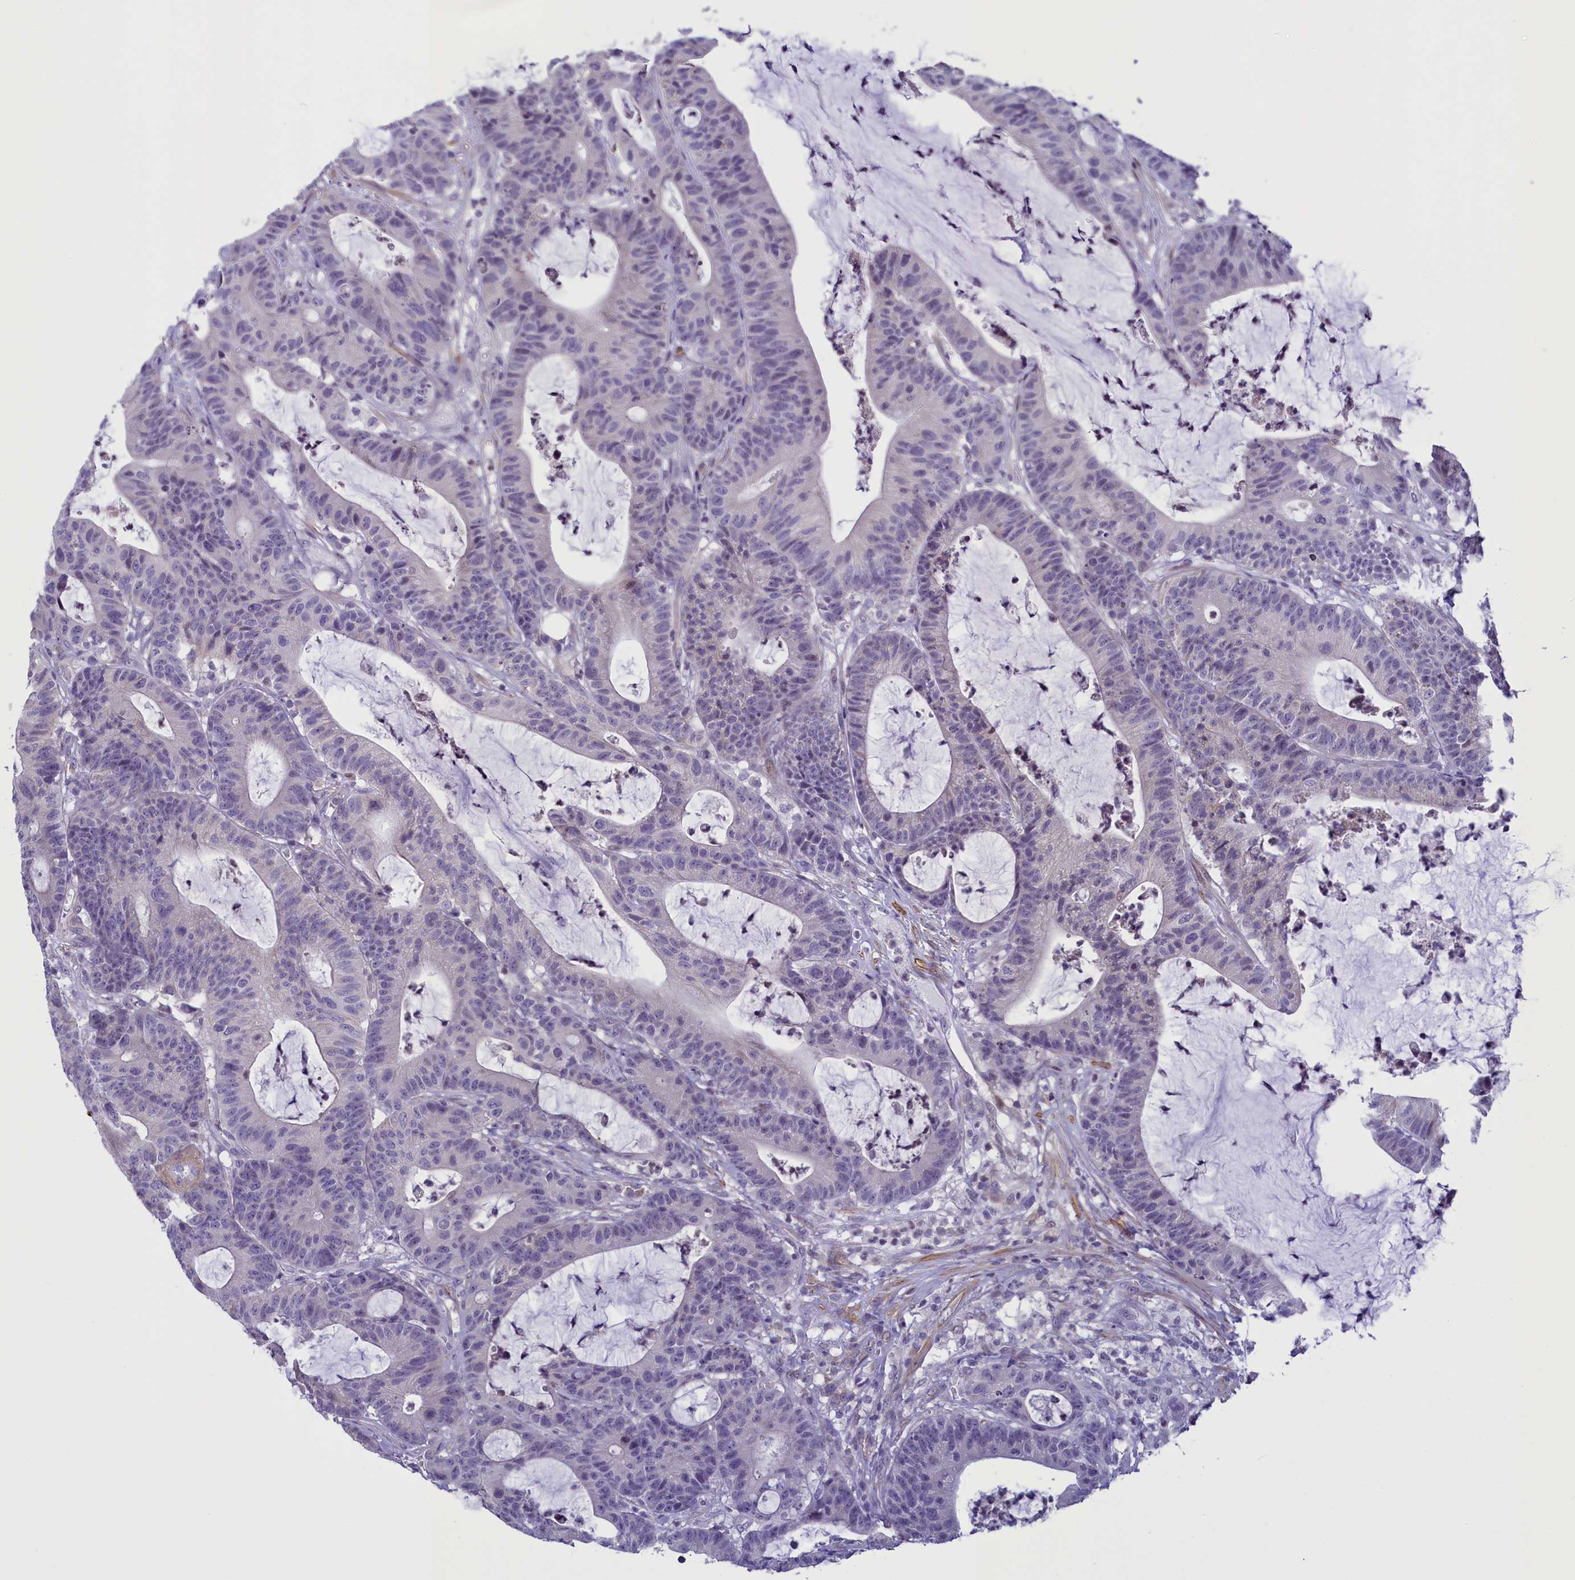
{"staining": {"intensity": "negative", "quantity": "none", "location": "none"}, "tissue": "colorectal cancer", "cell_type": "Tumor cells", "image_type": "cancer", "snomed": [{"axis": "morphology", "description": "Adenocarcinoma, NOS"}, {"axis": "topography", "description": "Colon"}], "caption": "DAB immunohistochemical staining of colorectal adenocarcinoma demonstrates no significant positivity in tumor cells.", "gene": "IGSF6", "patient": {"sex": "female", "age": 84}}